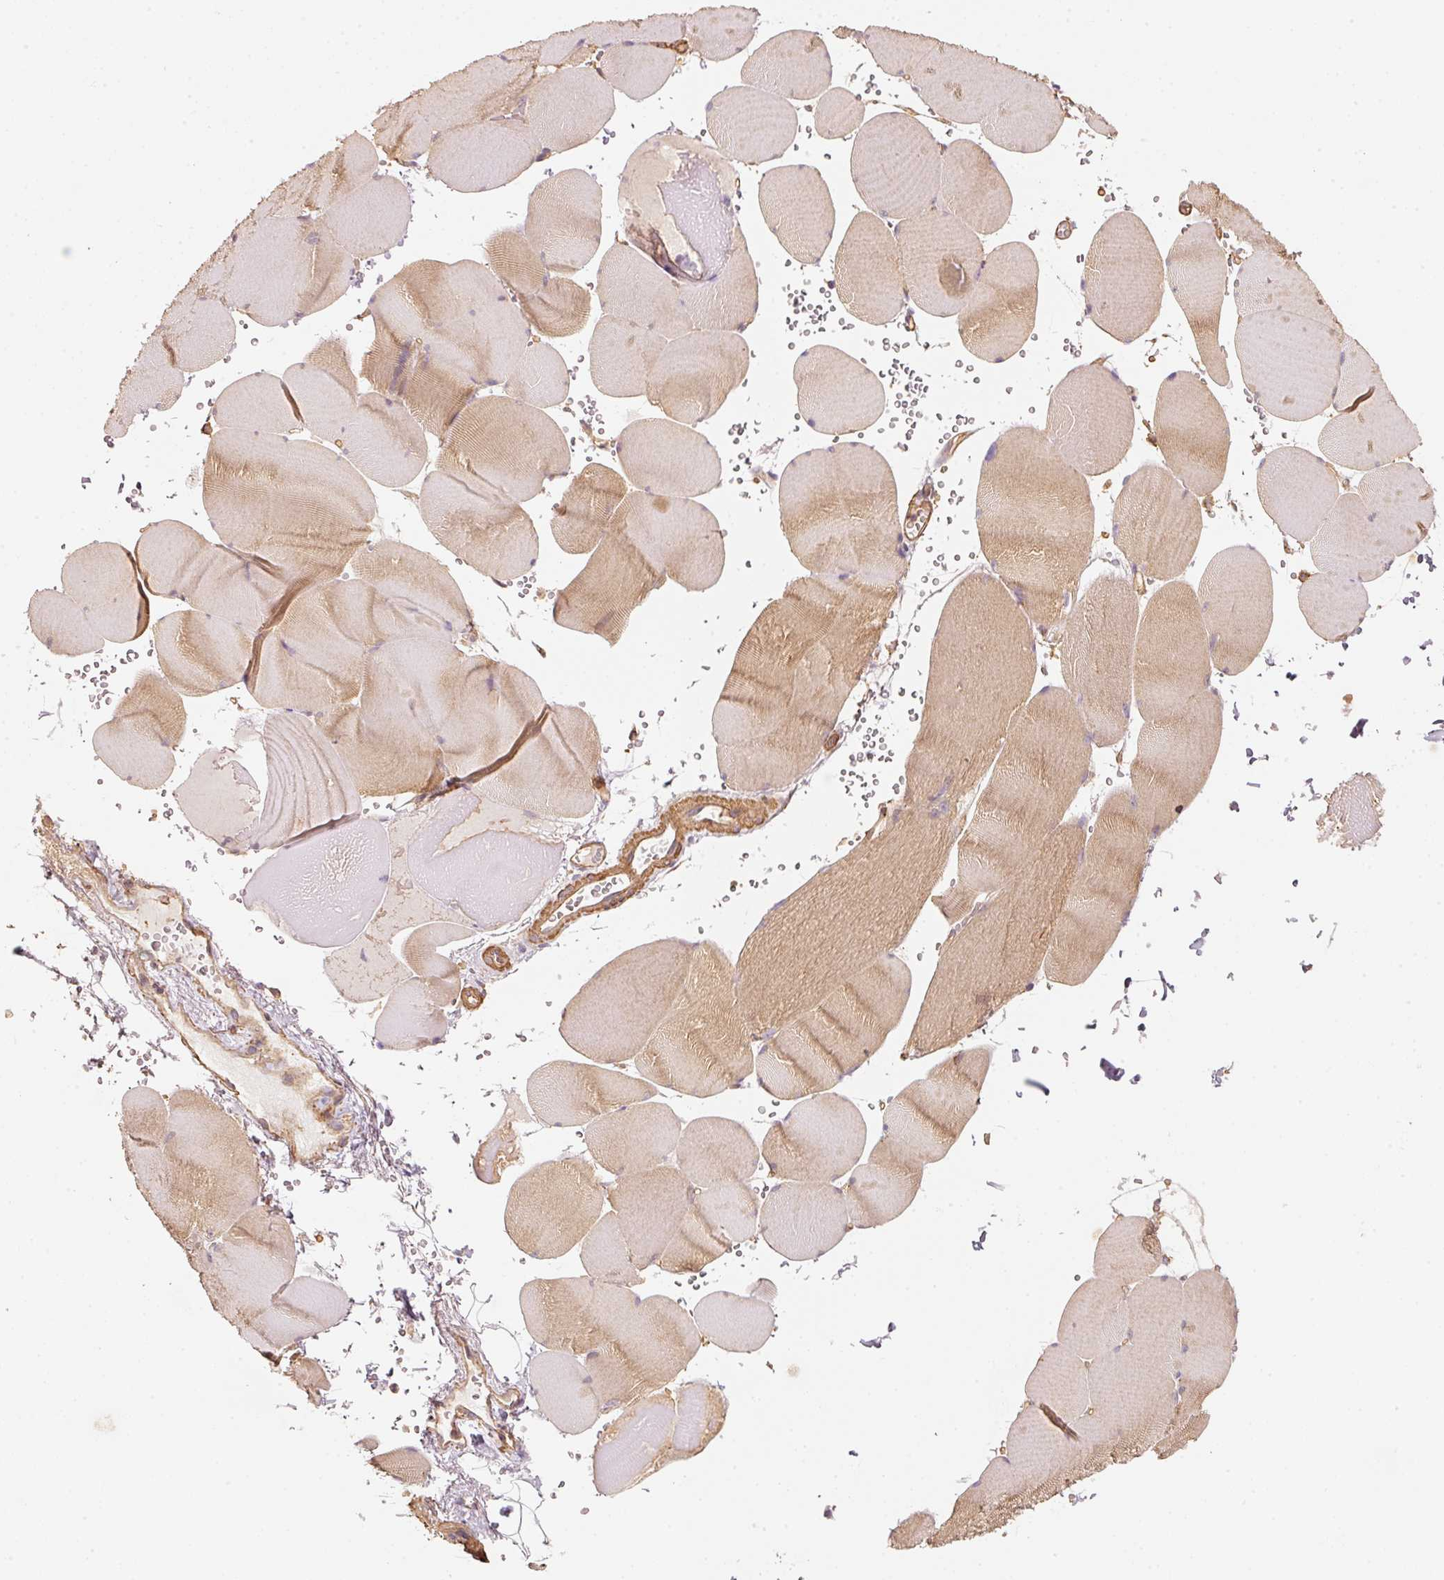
{"staining": {"intensity": "weak", "quantity": "25%-75%", "location": "cytoplasmic/membranous"}, "tissue": "skeletal muscle", "cell_type": "Myocytes", "image_type": "normal", "snomed": [{"axis": "morphology", "description": "Normal tissue, NOS"}, {"axis": "topography", "description": "Skeletal muscle"}, {"axis": "topography", "description": "Head-Neck"}], "caption": "A micrograph of skeletal muscle stained for a protein reveals weak cytoplasmic/membranous brown staining in myocytes. The protein is stained brown, and the nuclei are stained in blue (DAB (3,3'-diaminobenzidine) IHC with brightfield microscopy, high magnification).", "gene": "CEP95", "patient": {"sex": "male", "age": 66}}